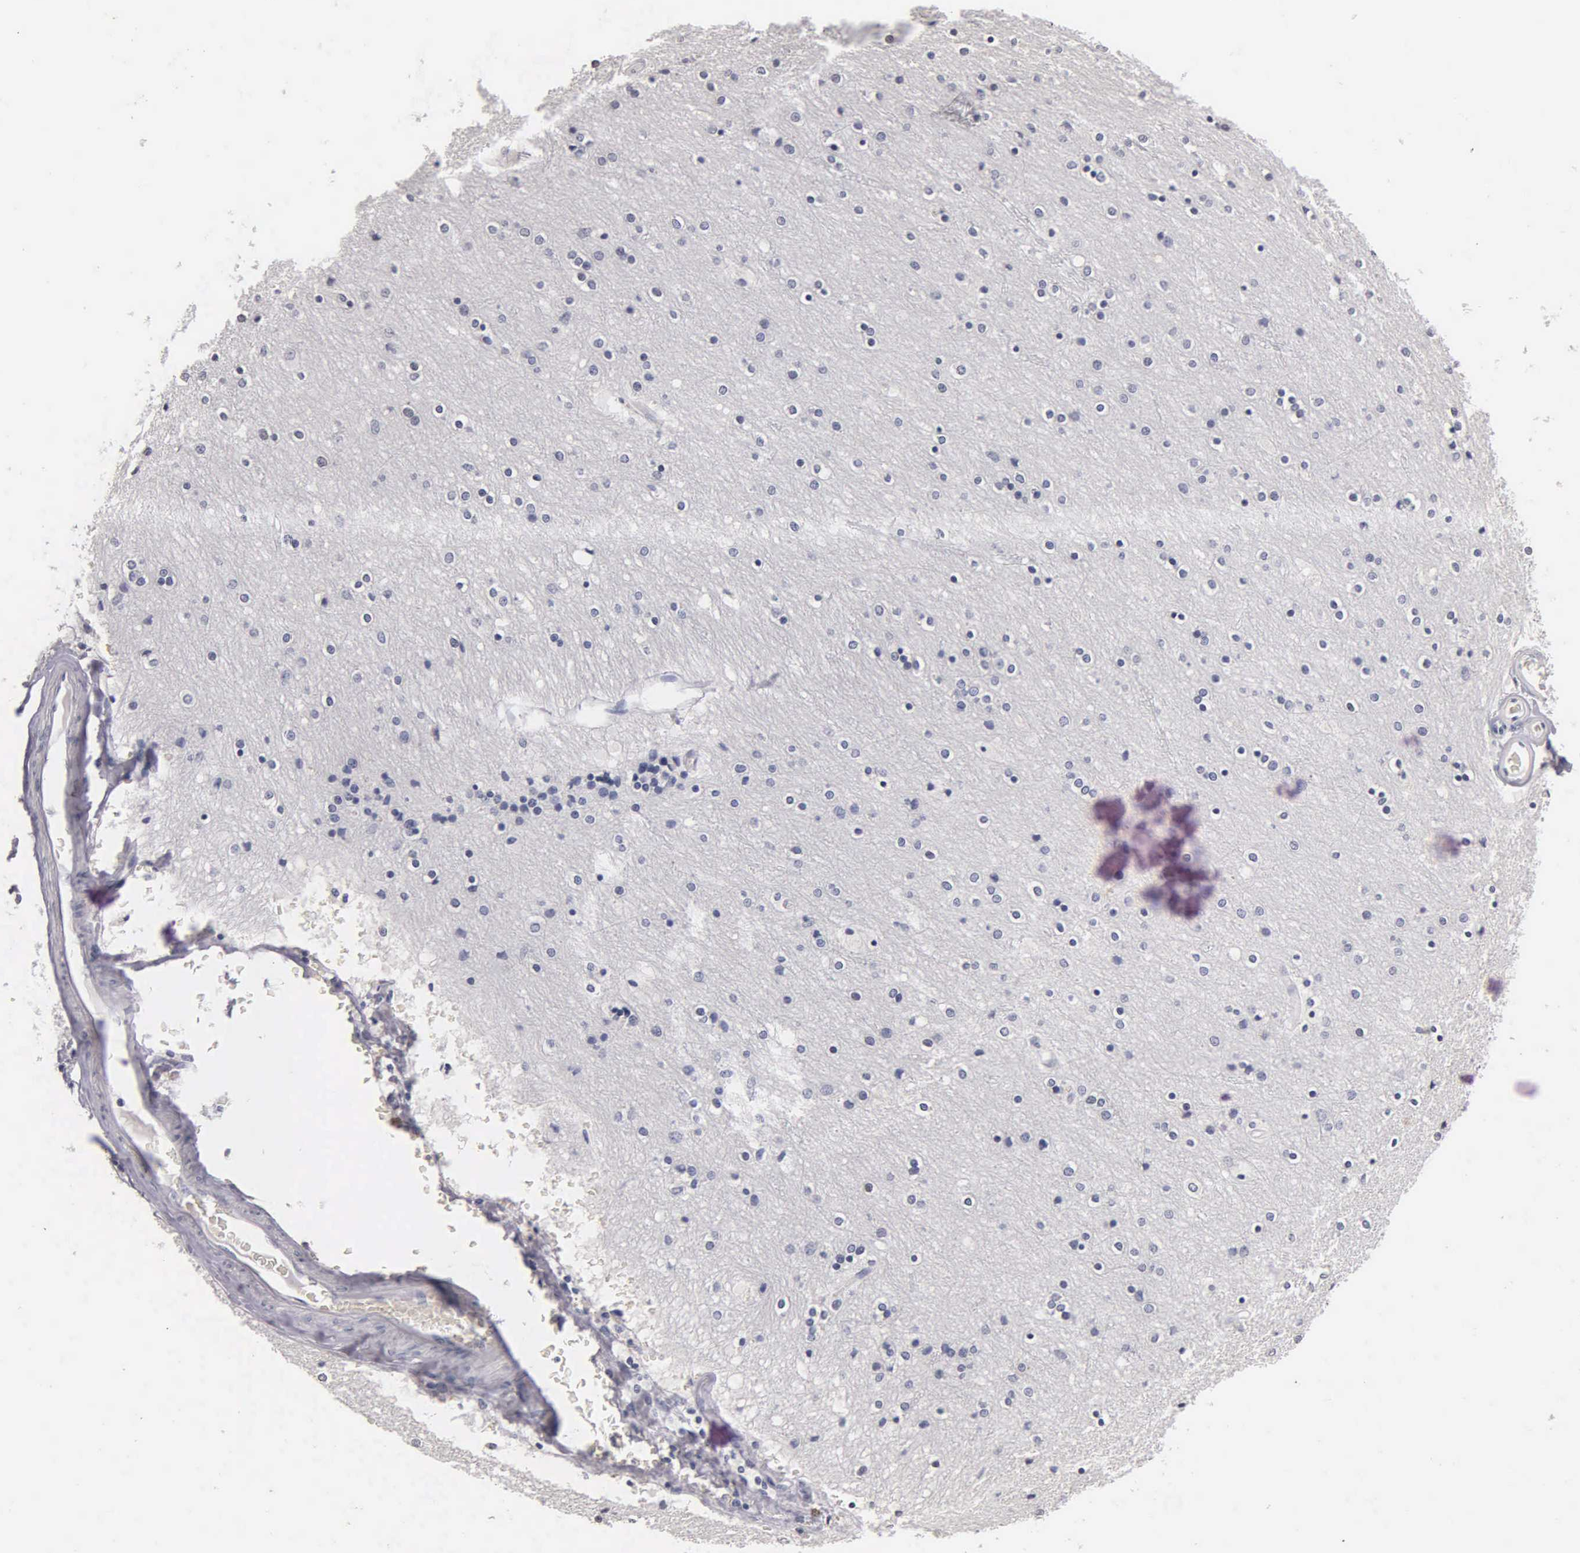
{"staining": {"intensity": "negative", "quantity": "none", "location": "none"}, "tissue": "cerebral cortex", "cell_type": "Endothelial cells", "image_type": "normal", "snomed": [{"axis": "morphology", "description": "Normal tissue, NOS"}, {"axis": "topography", "description": "Cerebral cortex"}], "caption": "Normal cerebral cortex was stained to show a protein in brown. There is no significant staining in endothelial cells. Brightfield microscopy of IHC stained with DAB (brown) and hematoxylin (blue), captured at high magnification.", "gene": "SST", "patient": {"sex": "female", "age": 54}}